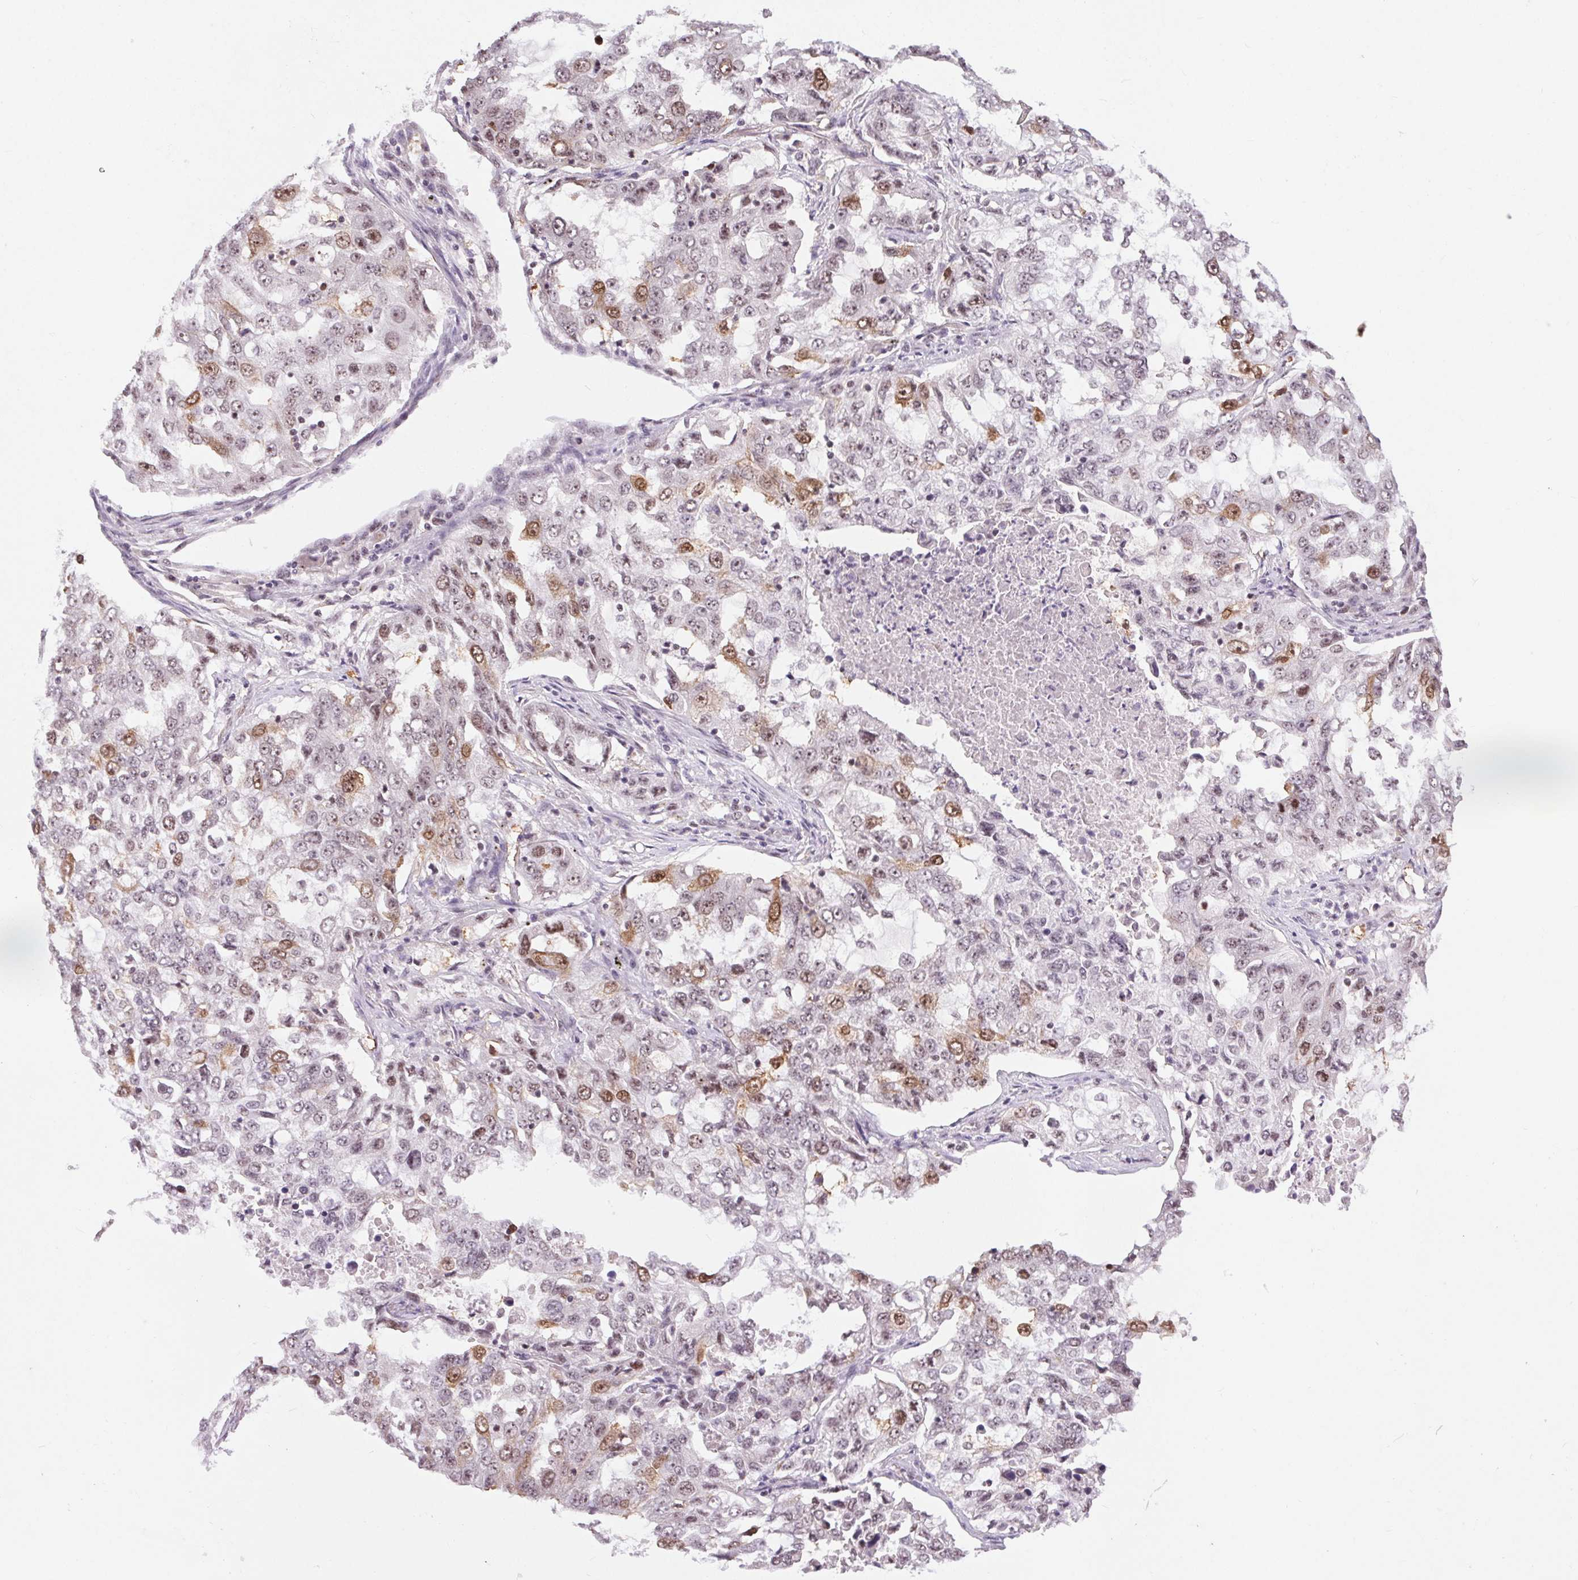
{"staining": {"intensity": "moderate", "quantity": "<25%", "location": "cytoplasmic/membranous,nuclear"}, "tissue": "lung cancer", "cell_type": "Tumor cells", "image_type": "cancer", "snomed": [{"axis": "morphology", "description": "Adenocarcinoma, NOS"}, {"axis": "topography", "description": "Lung"}], "caption": "Lung cancer (adenocarcinoma) stained with a brown dye exhibits moderate cytoplasmic/membranous and nuclear positive positivity in about <25% of tumor cells.", "gene": "CD2BP2", "patient": {"sex": "female", "age": 61}}